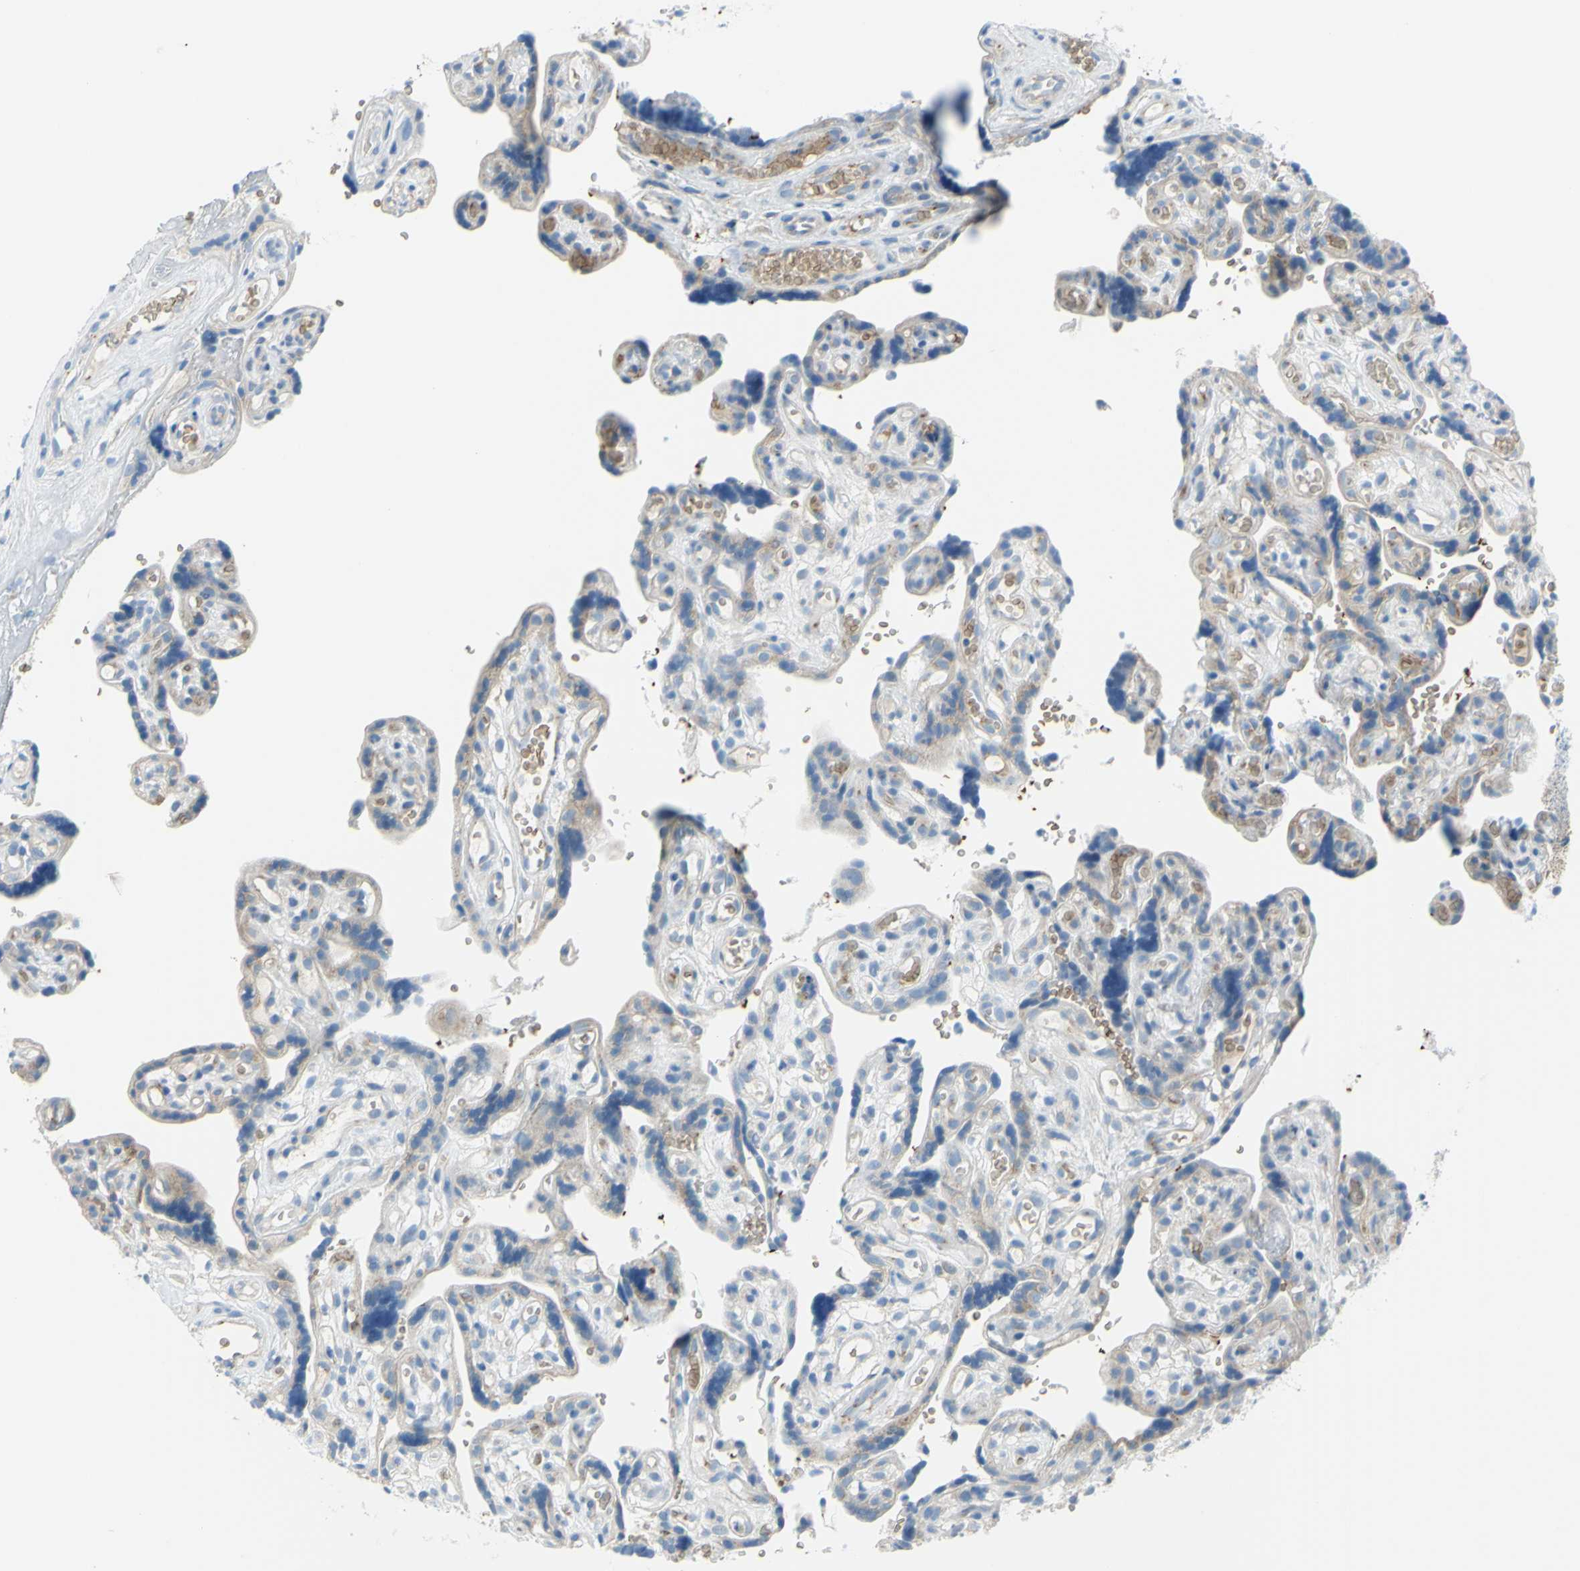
{"staining": {"intensity": "negative", "quantity": "none", "location": "none"}, "tissue": "placenta", "cell_type": "Decidual cells", "image_type": "normal", "snomed": [{"axis": "morphology", "description": "Normal tissue, NOS"}, {"axis": "topography", "description": "Placenta"}], "caption": "DAB immunohistochemical staining of unremarkable placenta exhibits no significant expression in decidual cells.", "gene": "FRMD4B", "patient": {"sex": "female", "age": 30}}